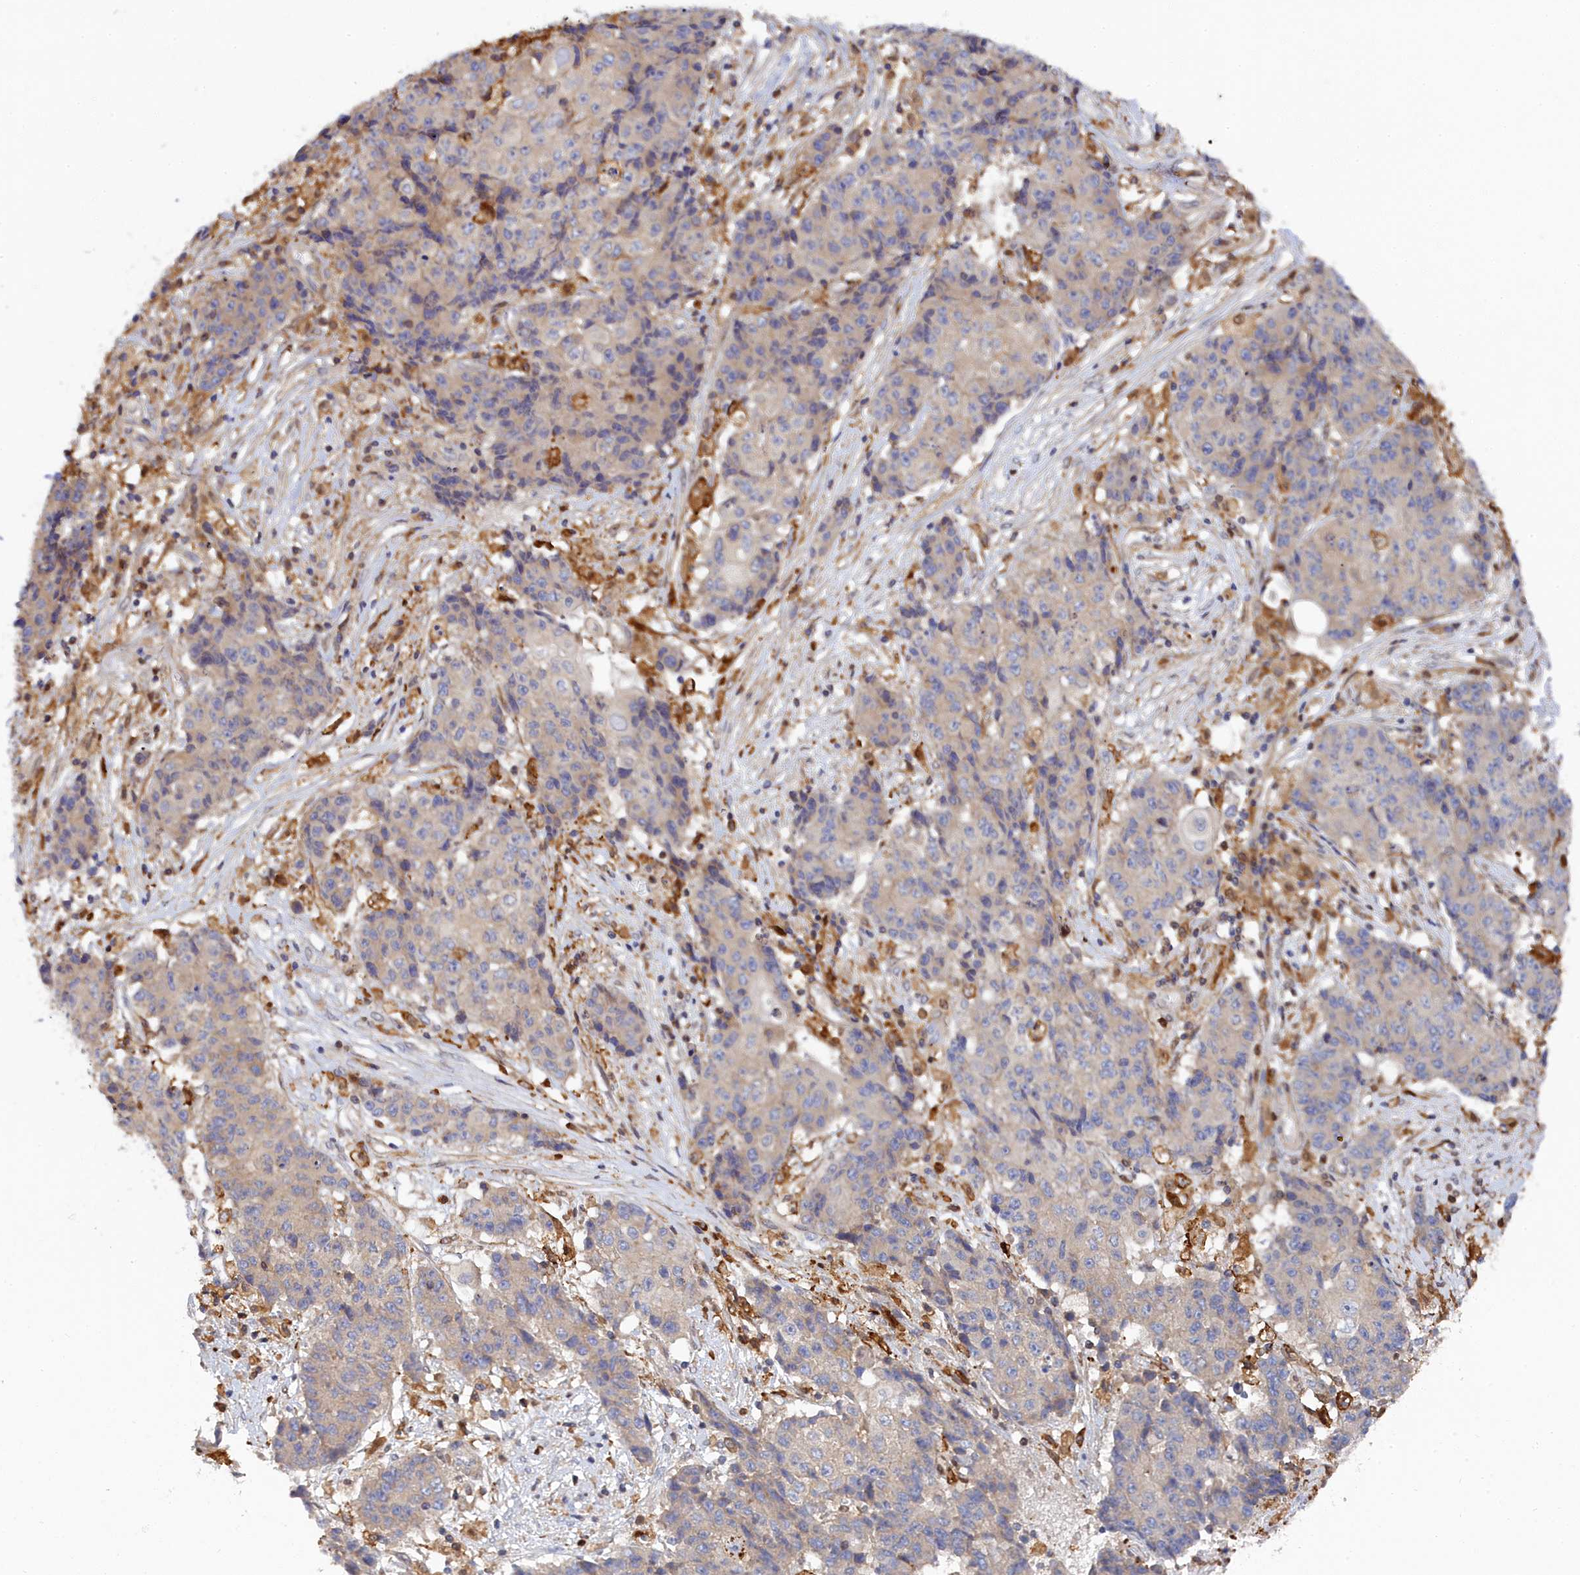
{"staining": {"intensity": "negative", "quantity": "none", "location": "none"}, "tissue": "ovarian cancer", "cell_type": "Tumor cells", "image_type": "cancer", "snomed": [{"axis": "morphology", "description": "Carcinoma, endometroid"}, {"axis": "topography", "description": "Ovary"}], "caption": "Ovarian endometroid carcinoma was stained to show a protein in brown. There is no significant positivity in tumor cells. Nuclei are stained in blue.", "gene": "SPATA5L1", "patient": {"sex": "female", "age": 42}}